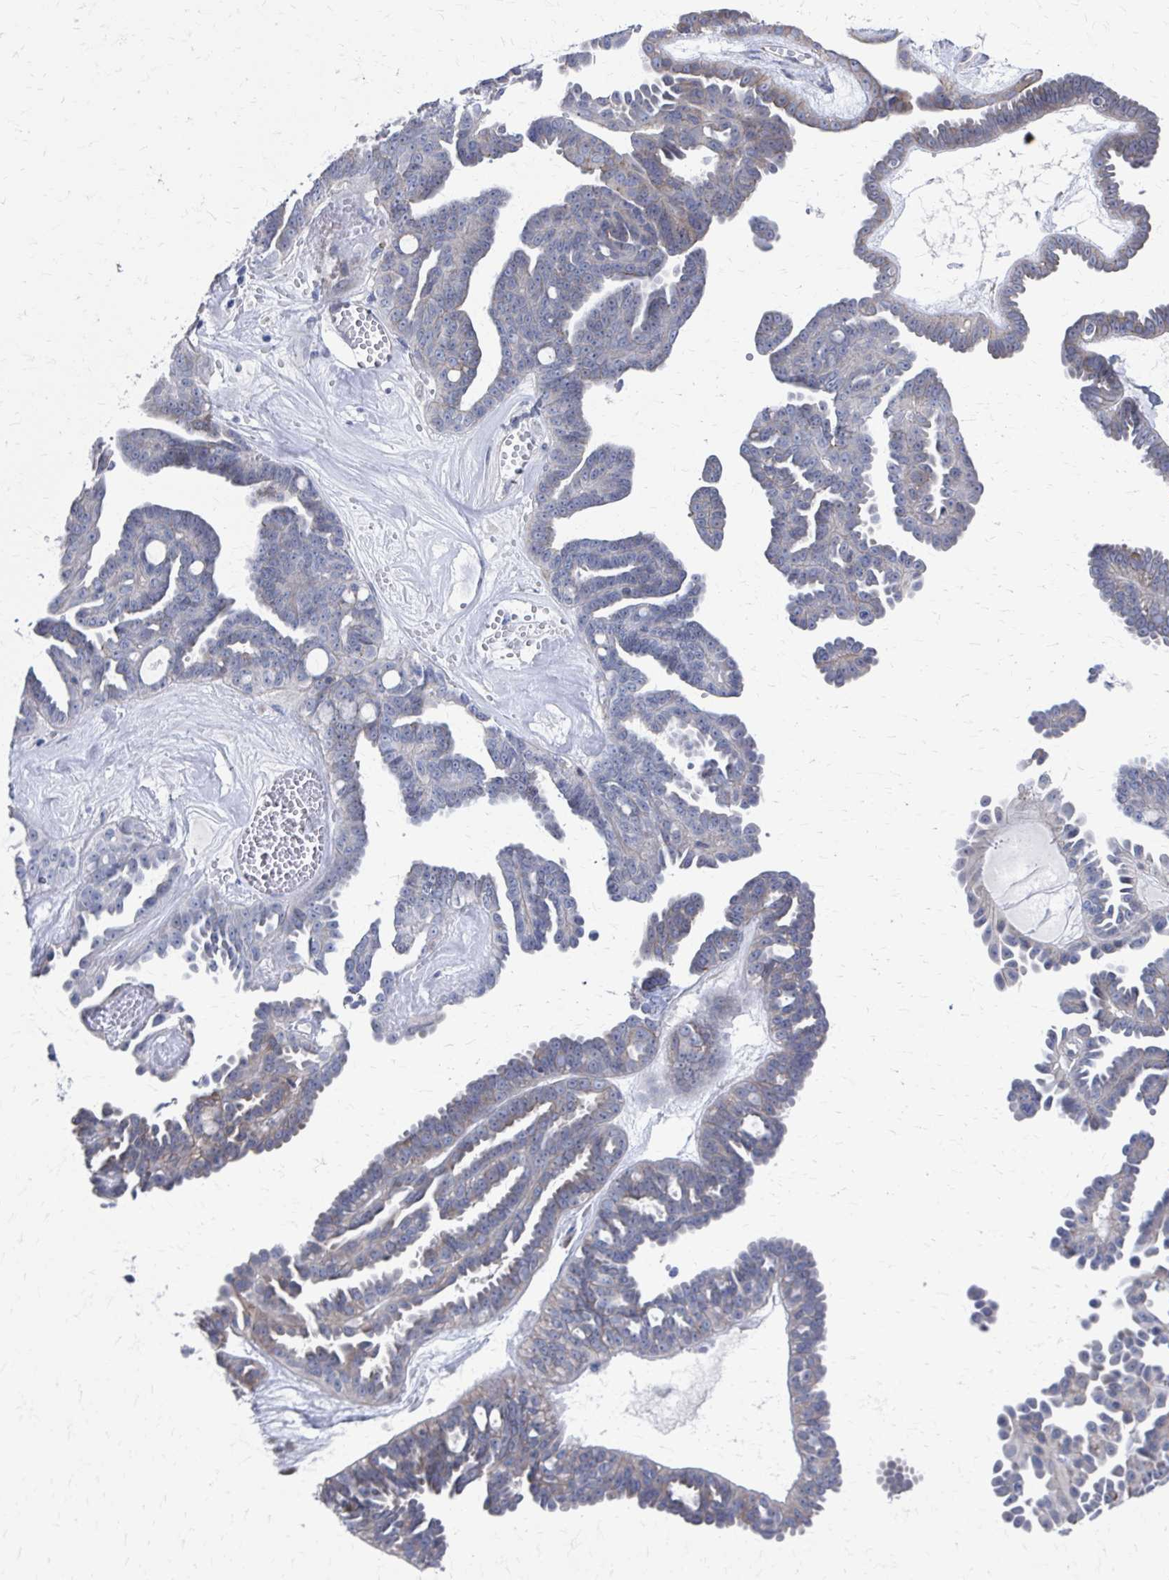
{"staining": {"intensity": "negative", "quantity": "none", "location": "none"}, "tissue": "ovarian cancer", "cell_type": "Tumor cells", "image_type": "cancer", "snomed": [{"axis": "morphology", "description": "Cystadenocarcinoma, serous, NOS"}, {"axis": "topography", "description": "Ovary"}], "caption": "DAB (3,3'-diaminobenzidine) immunohistochemical staining of ovarian serous cystadenocarcinoma shows no significant expression in tumor cells. The staining is performed using DAB brown chromogen with nuclei counter-stained in using hematoxylin.", "gene": "PLEKHG7", "patient": {"sex": "female", "age": 71}}